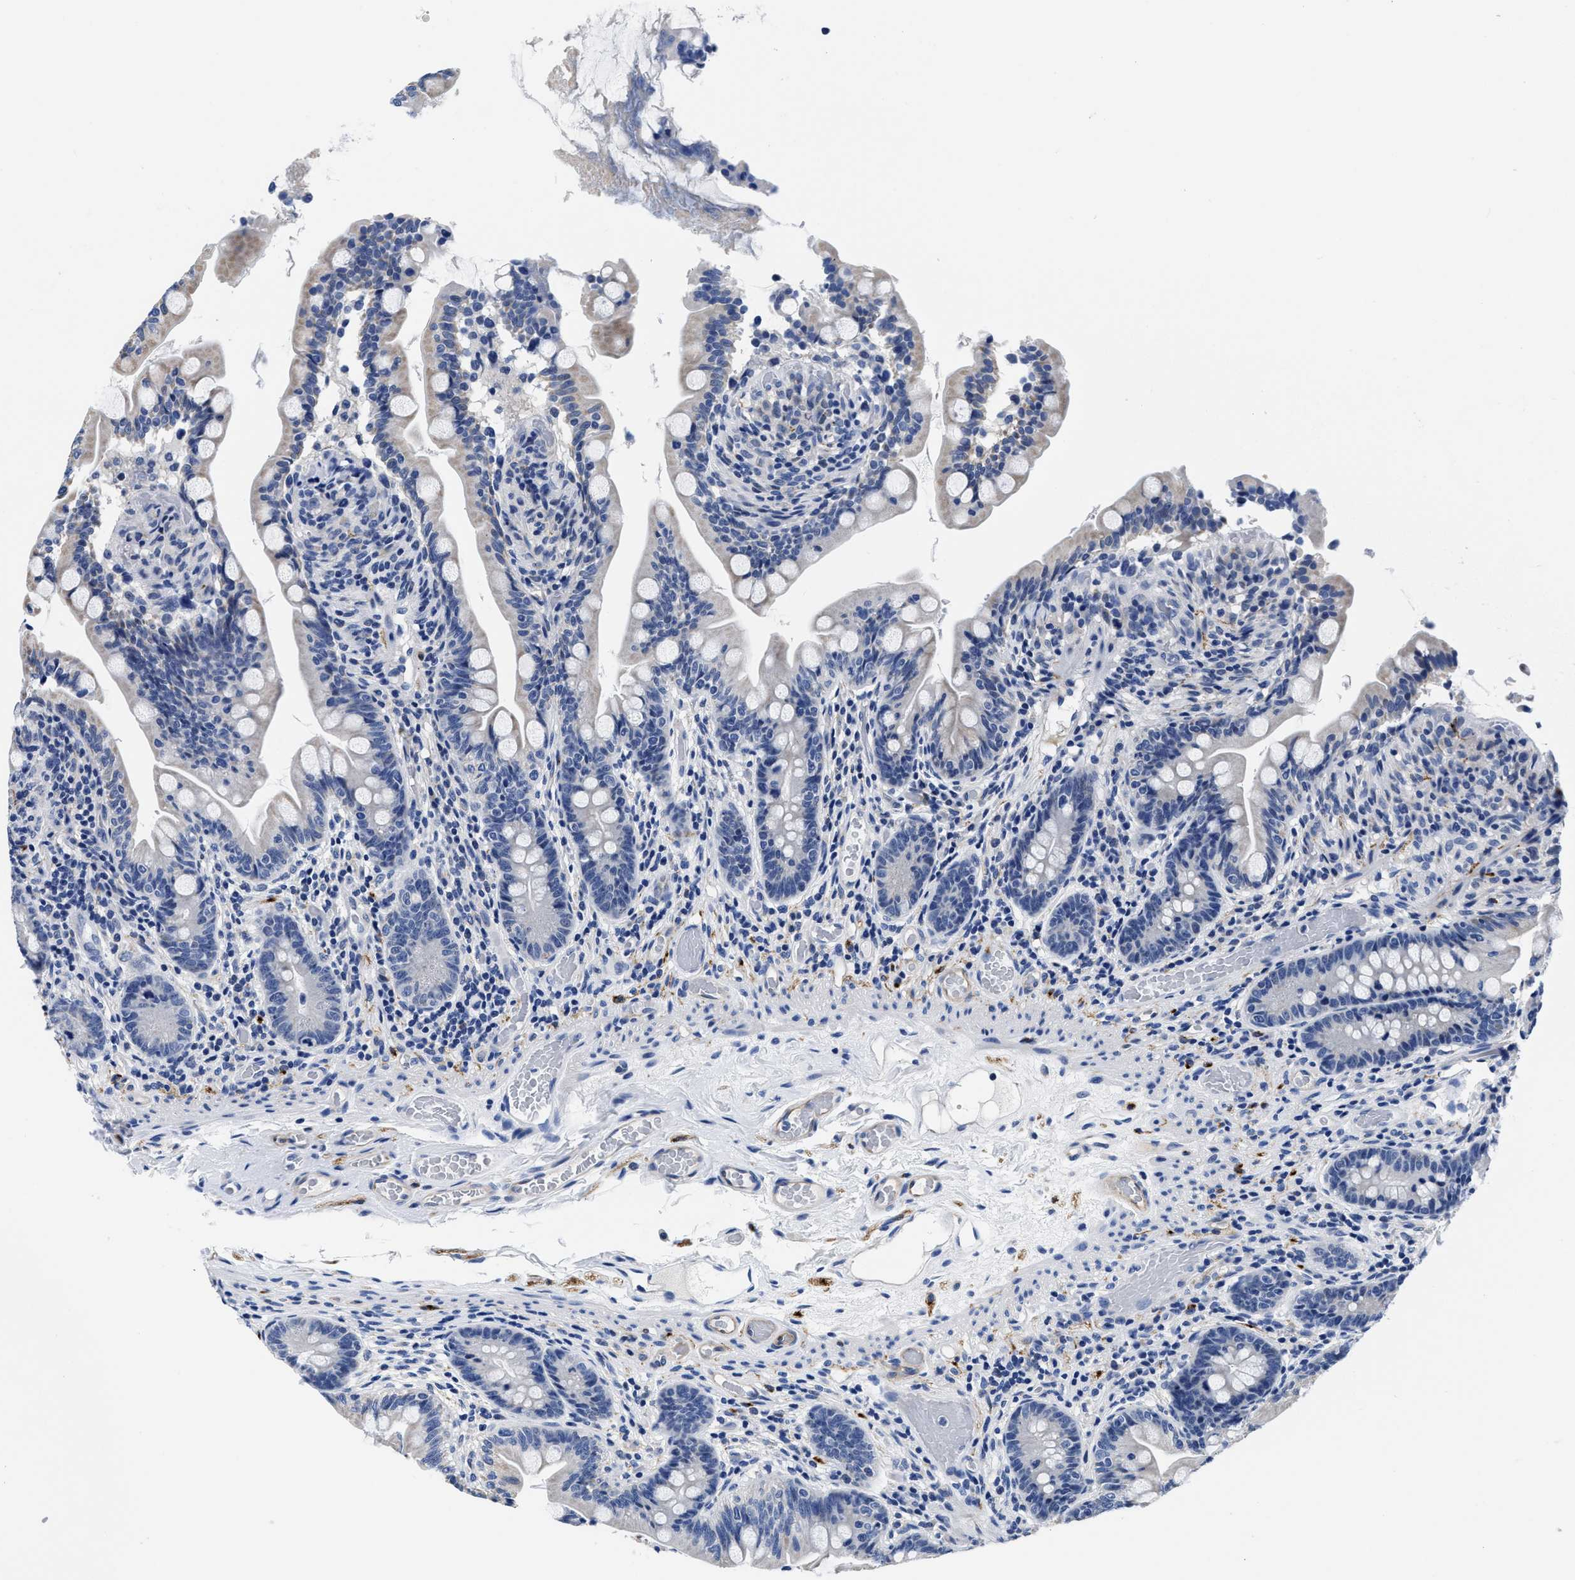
{"staining": {"intensity": "negative", "quantity": "none", "location": "none"}, "tissue": "small intestine", "cell_type": "Glandular cells", "image_type": "normal", "snomed": [{"axis": "morphology", "description": "Normal tissue, NOS"}, {"axis": "topography", "description": "Small intestine"}], "caption": "Normal small intestine was stained to show a protein in brown. There is no significant expression in glandular cells. (Immunohistochemistry (ihc), brightfield microscopy, high magnification).", "gene": "SLC35F1", "patient": {"sex": "female", "age": 56}}